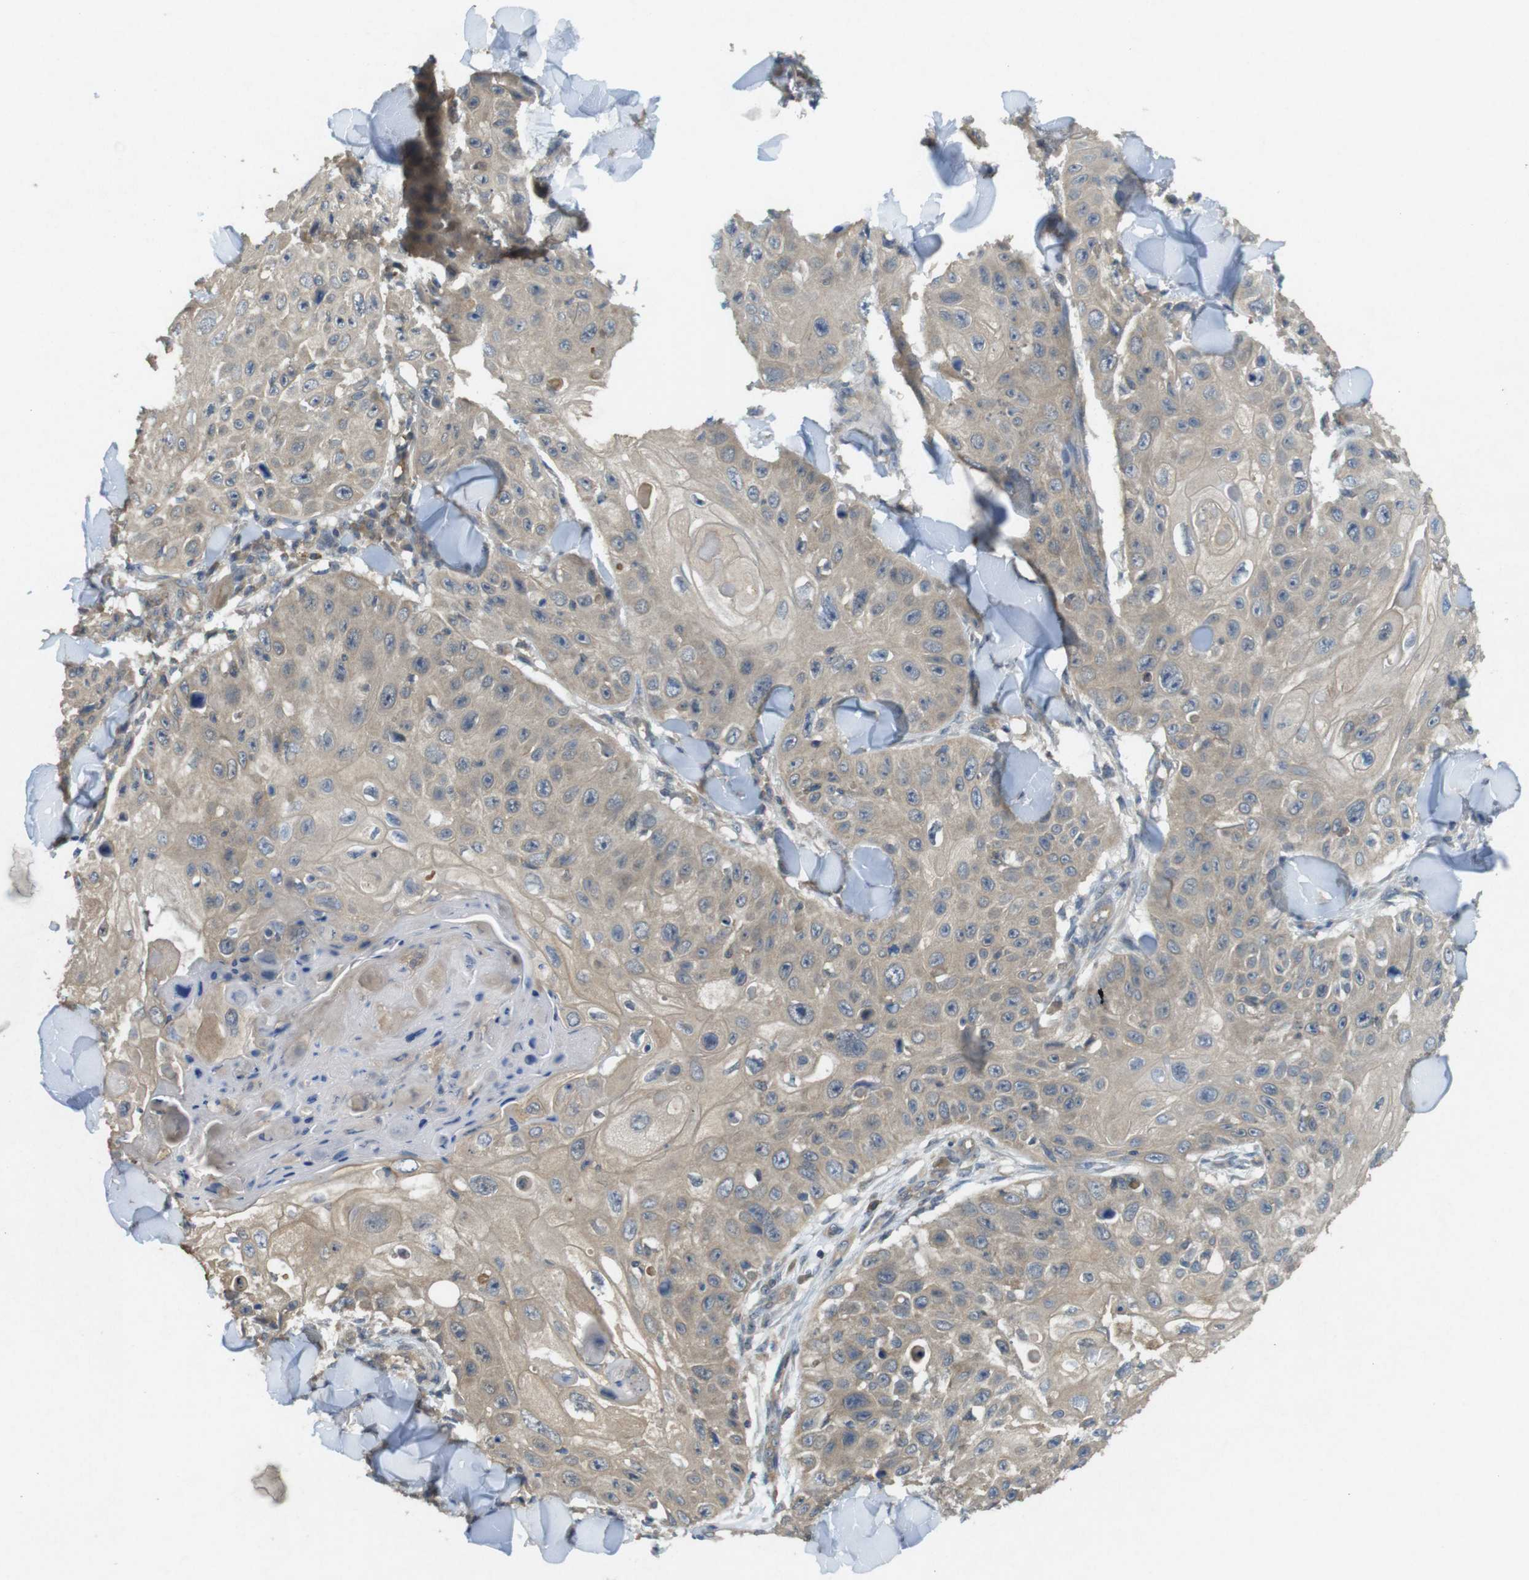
{"staining": {"intensity": "weak", "quantity": ">75%", "location": "cytoplasmic/membranous"}, "tissue": "skin cancer", "cell_type": "Tumor cells", "image_type": "cancer", "snomed": [{"axis": "morphology", "description": "Squamous cell carcinoma, NOS"}, {"axis": "topography", "description": "Skin"}], "caption": "Protein expression analysis of squamous cell carcinoma (skin) shows weak cytoplasmic/membranous expression in approximately >75% of tumor cells.", "gene": "SUGT1", "patient": {"sex": "male", "age": 86}}